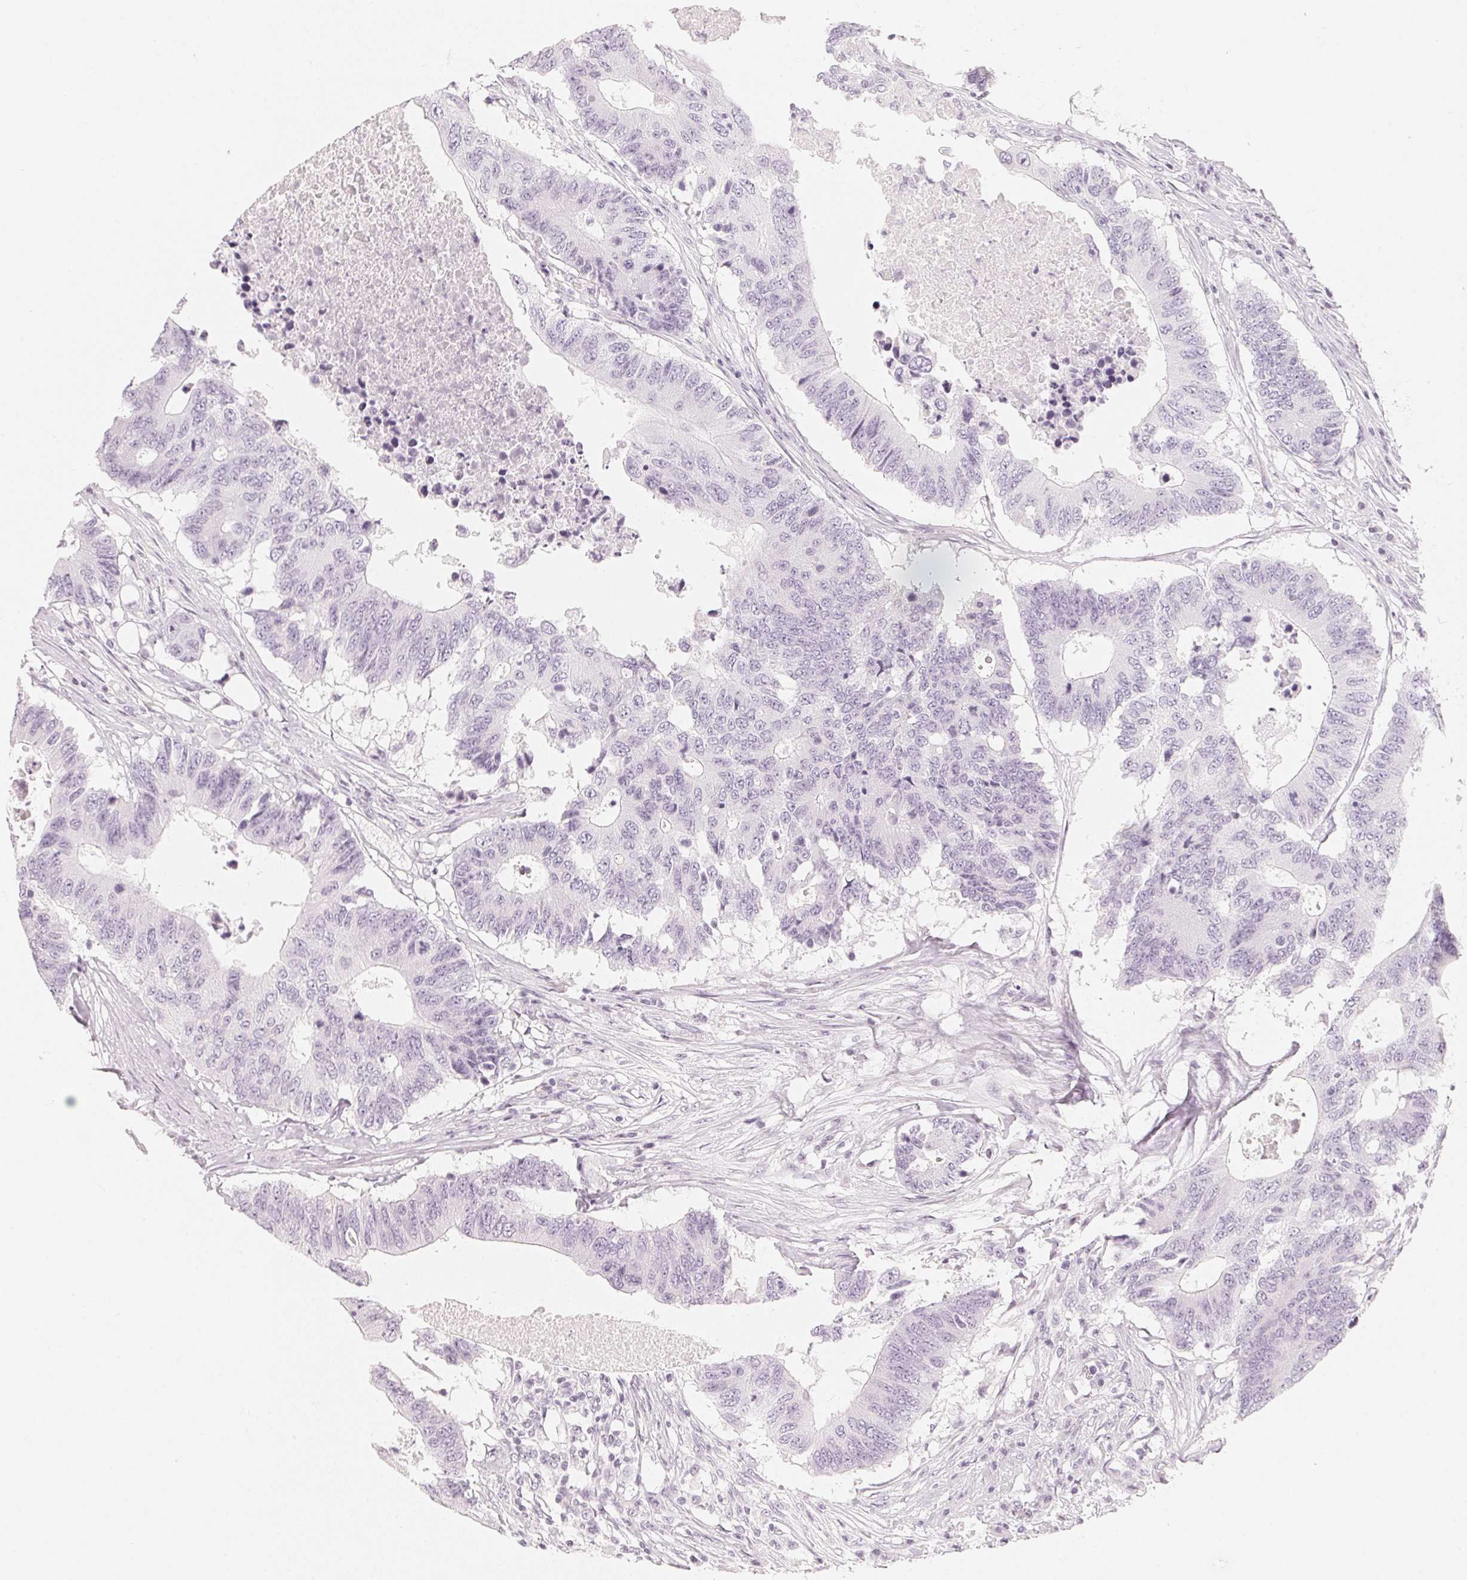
{"staining": {"intensity": "negative", "quantity": "none", "location": "none"}, "tissue": "colorectal cancer", "cell_type": "Tumor cells", "image_type": "cancer", "snomed": [{"axis": "morphology", "description": "Adenocarcinoma, NOS"}, {"axis": "topography", "description": "Colon"}], "caption": "Immunohistochemistry (IHC) of human adenocarcinoma (colorectal) shows no staining in tumor cells. (Stains: DAB (3,3'-diaminobenzidine) immunohistochemistry (IHC) with hematoxylin counter stain, Microscopy: brightfield microscopy at high magnification).", "gene": "SLC22A8", "patient": {"sex": "male", "age": 71}}